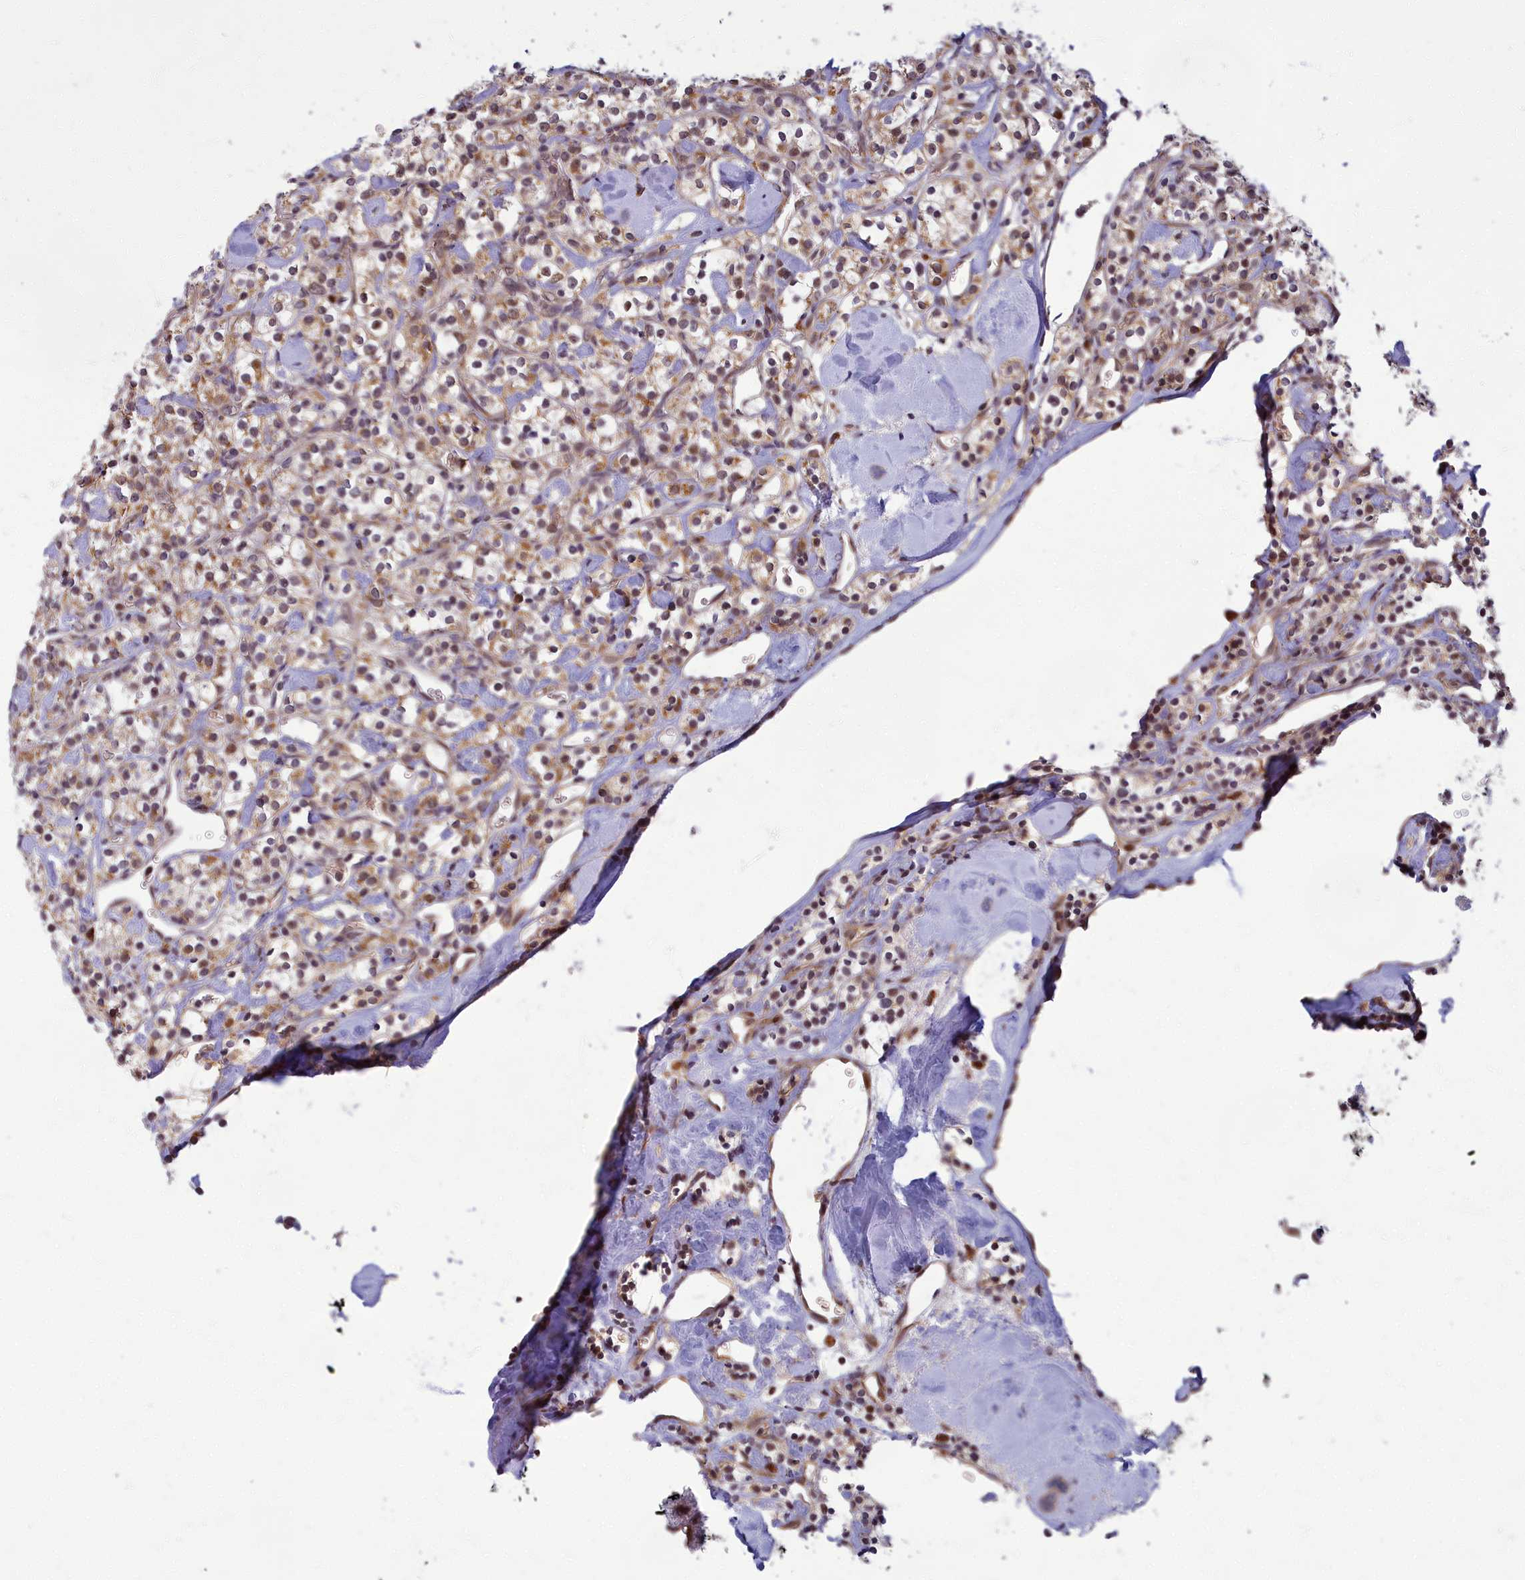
{"staining": {"intensity": "weak", "quantity": ">75%", "location": "cytoplasmic/membranous,nuclear"}, "tissue": "renal cancer", "cell_type": "Tumor cells", "image_type": "cancer", "snomed": [{"axis": "morphology", "description": "Adenocarcinoma, NOS"}, {"axis": "topography", "description": "Kidney"}], "caption": "The photomicrograph demonstrates a brown stain indicating the presence of a protein in the cytoplasmic/membranous and nuclear of tumor cells in renal cancer (adenocarcinoma).", "gene": "EARS2", "patient": {"sex": "male", "age": 77}}